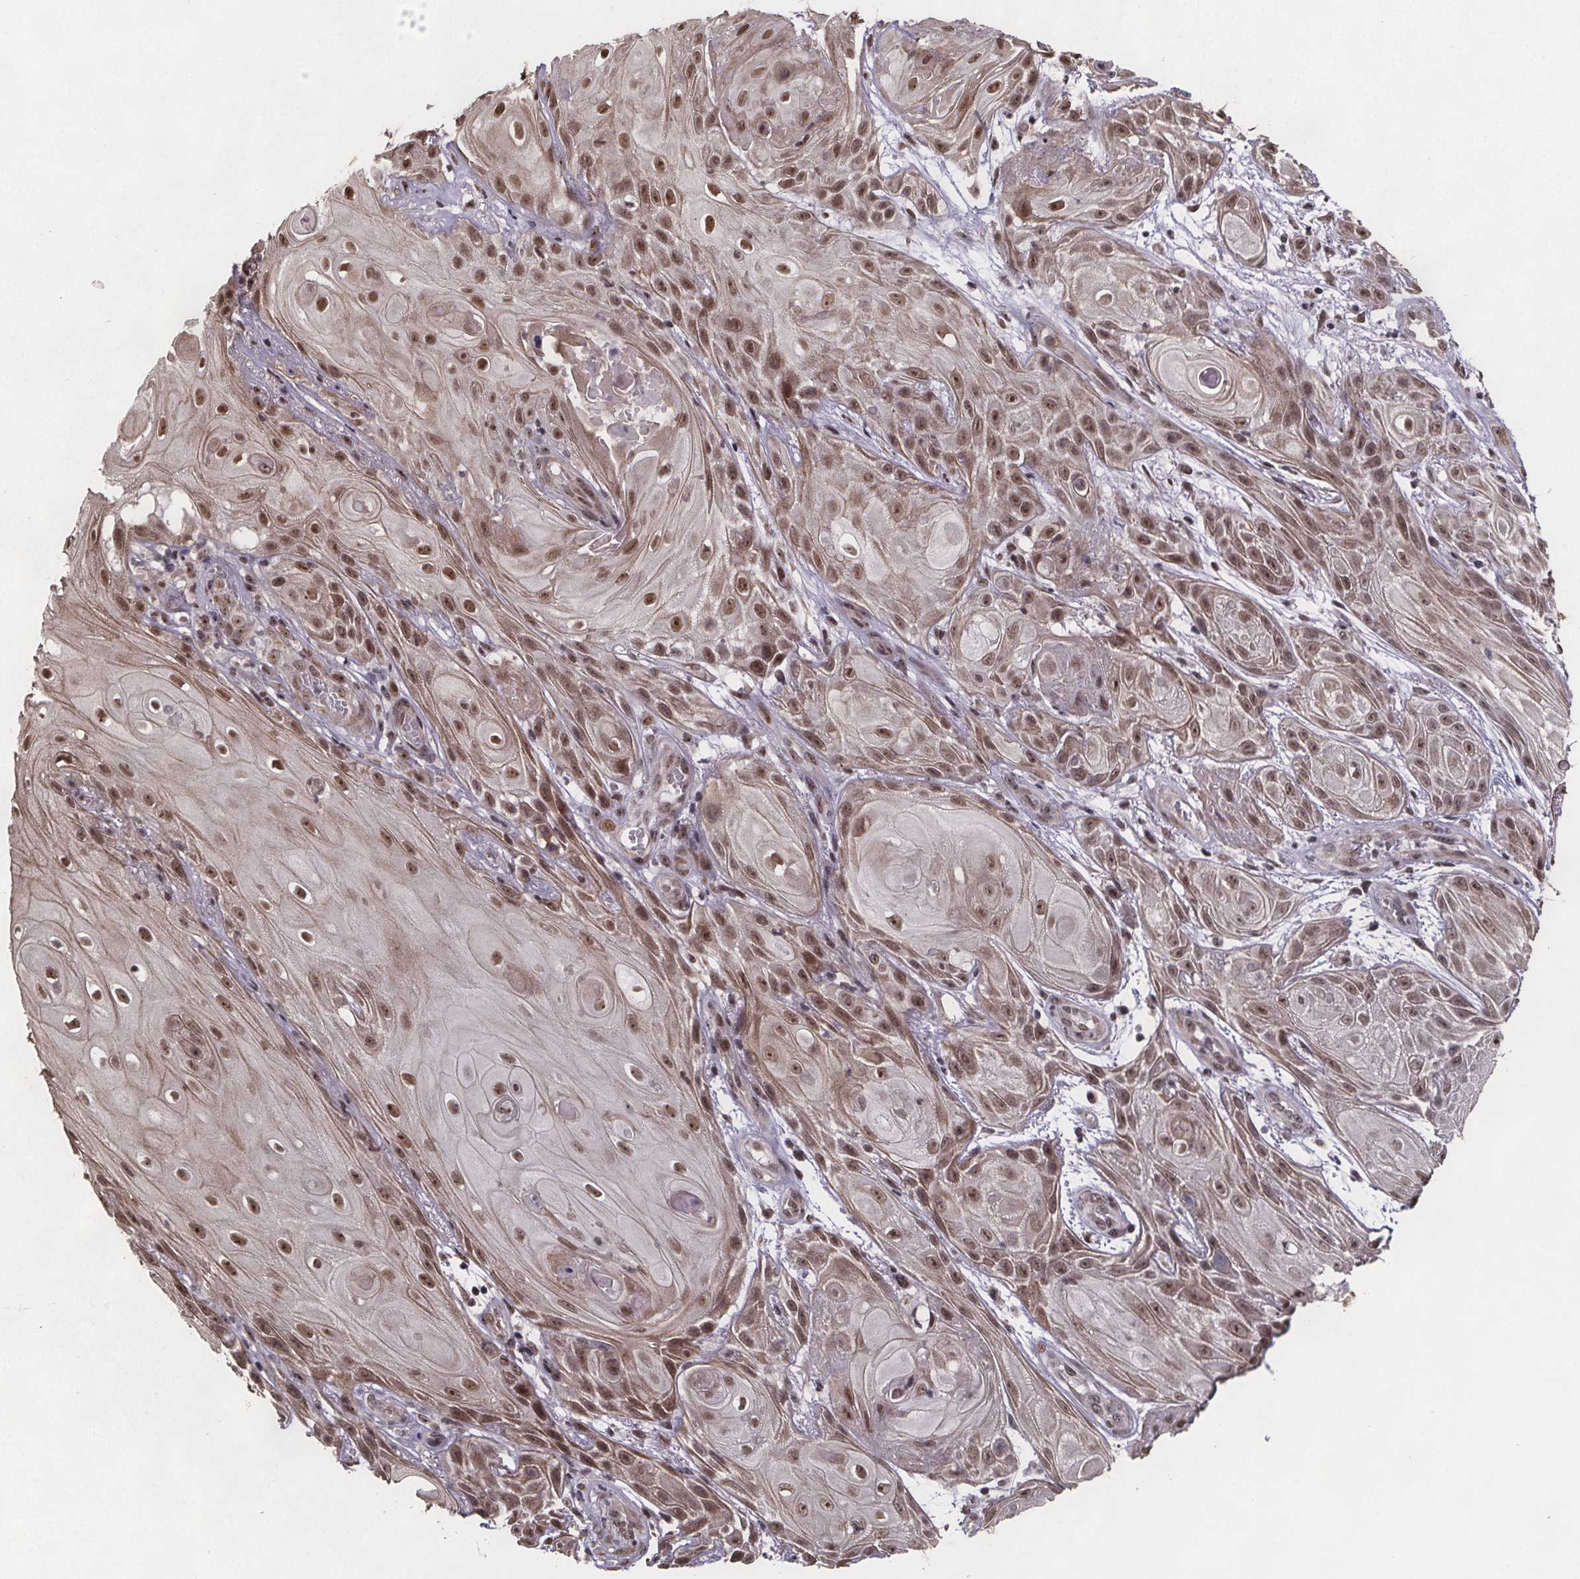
{"staining": {"intensity": "moderate", "quantity": ">75%", "location": "nuclear"}, "tissue": "skin cancer", "cell_type": "Tumor cells", "image_type": "cancer", "snomed": [{"axis": "morphology", "description": "Squamous cell carcinoma, NOS"}, {"axis": "topography", "description": "Skin"}], "caption": "The histopathology image reveals staining of skin cancer (squamous cell carcinoma), revealing moderate nuclear protein staining (brown color) within tumor cells. Immunohistochemistry (ihc) stains the protein in brown and the nuclei are stained blue.", "gene": "U2SURP", "patient": {"sex": "male", "age": 62}}